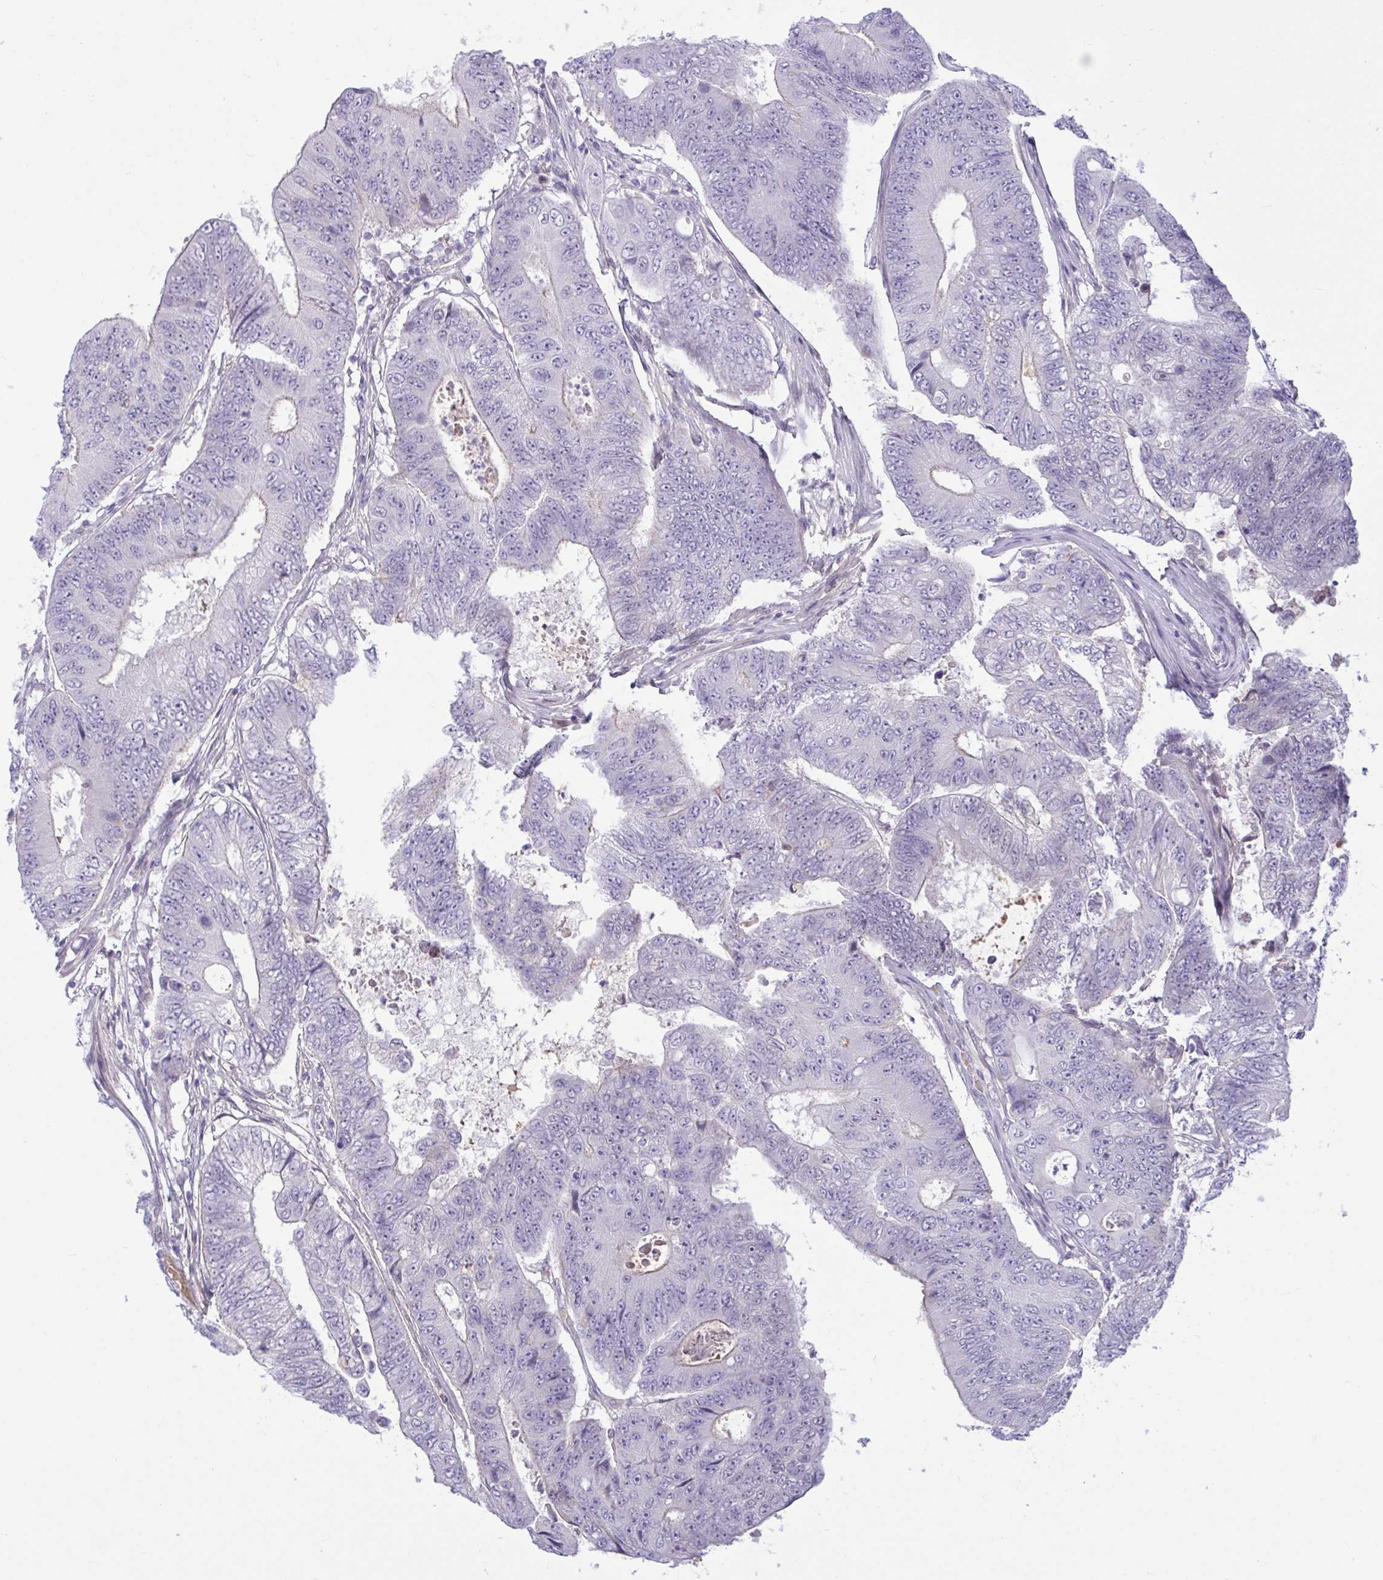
{"staining": {"intensity": "weak", "quantity": "<25%", "location": "cytoplasmic/membranous"}, "tissue": "colorectal cancer", "cell_type": "Tumor cells", "image_type": "cancer", "snomed": [{"axis": "morphology", "description": "Adenocarcinoma, NOS"}, {"axis": "topography", "description": "Colon"}], "caption": "Adenocarcinoma (colorectal) stained for a protein using immunohistochemistry (IHC) demonstrates no expression tumor cells.", "gene": "CNGB3", "patient": {"sex": "female", "age": 48}}